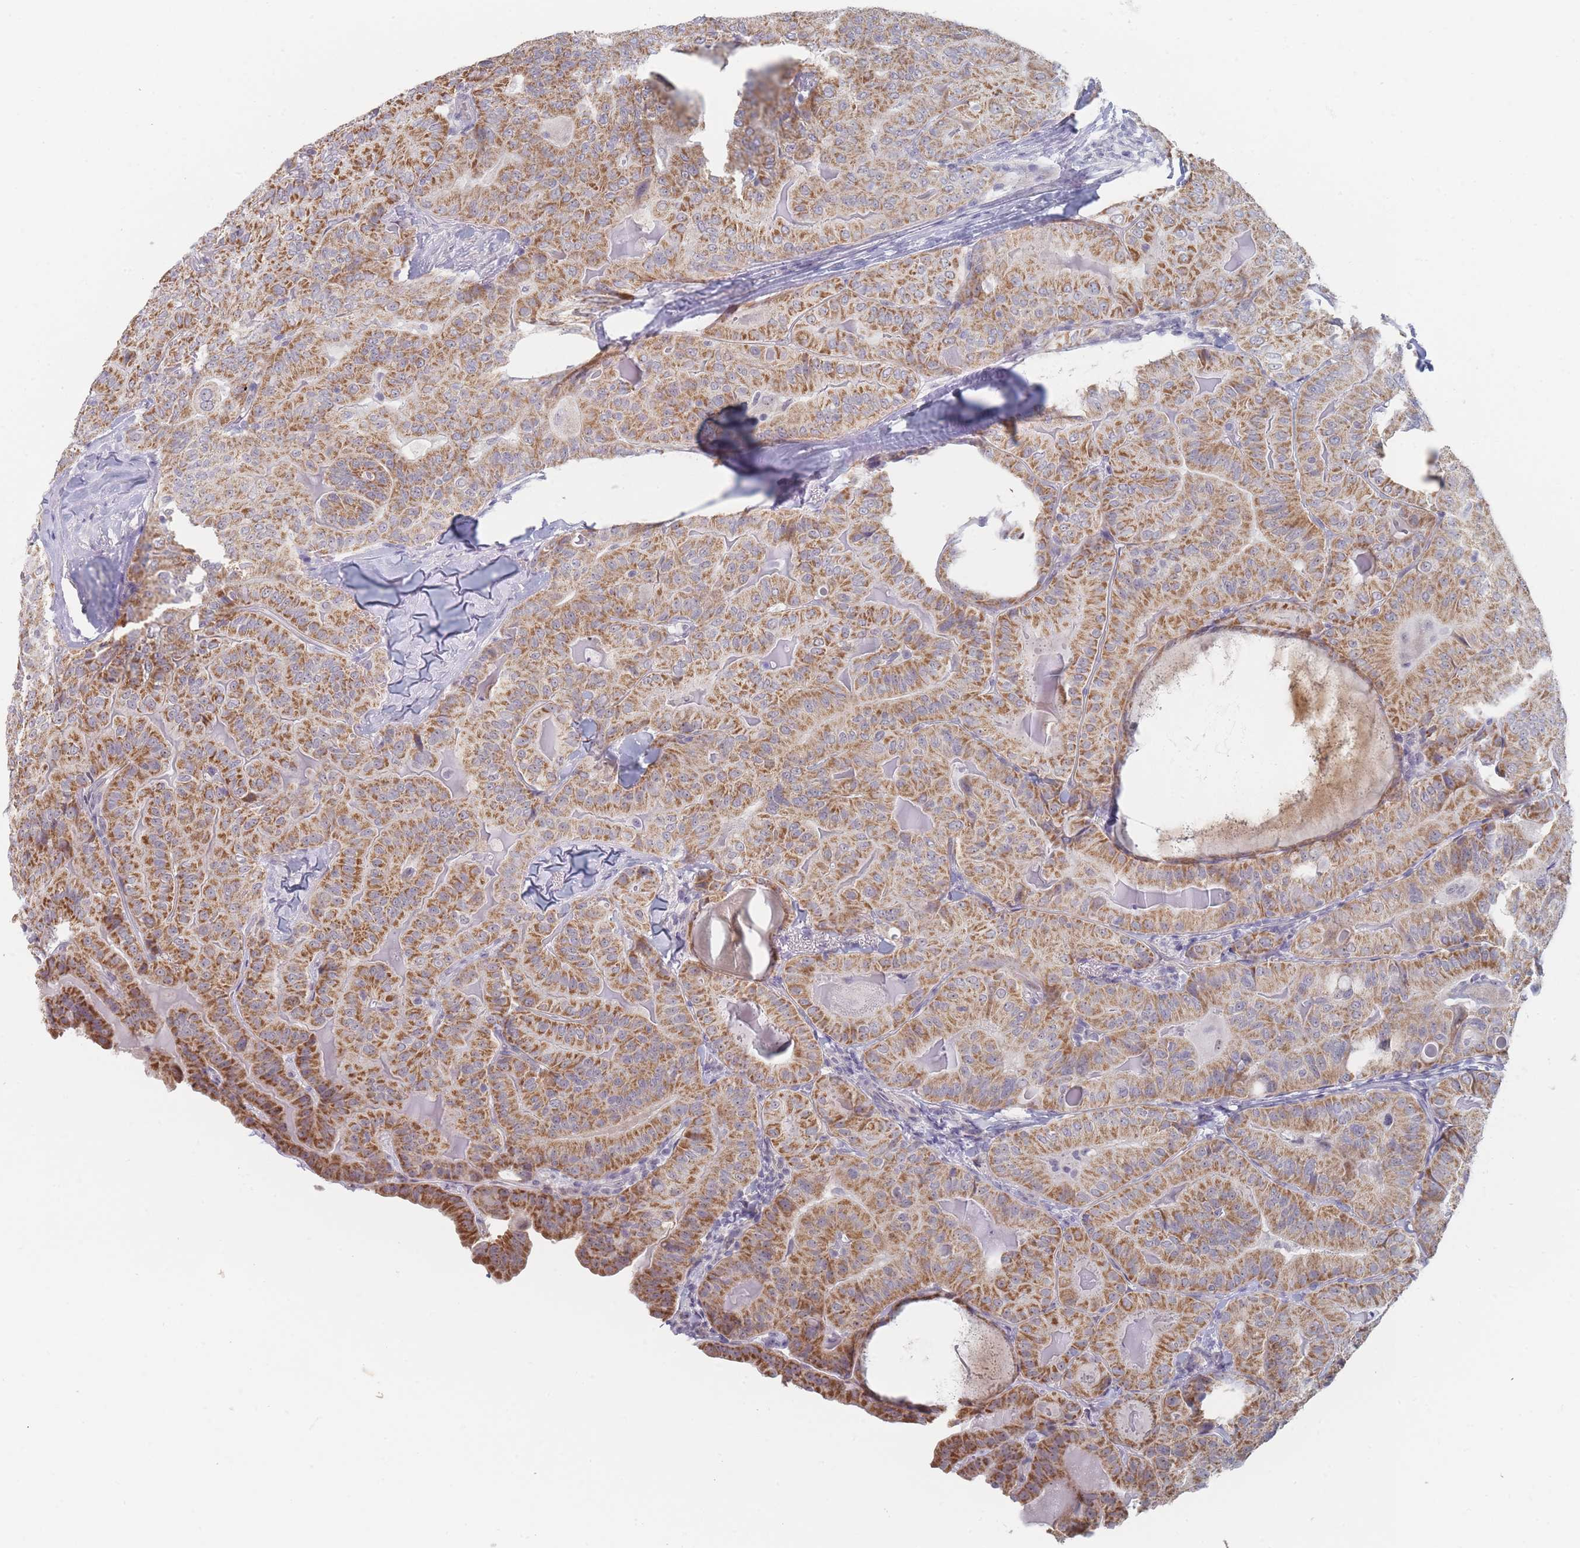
{"staining": {"intensity": "moderate", "quantity": ">75%", "location": "cytoplasmic/membranous"}, "tissue": "thyroid cancer", "cell_type": "Tumor cells", "image_type": "cancer", "snomed": [{"axis": "morphology", "description": "Papillary adenocarcinoma, NOS"}, {"axis": "topography", "description": "Thyroid gland"}], "caption": "Immunohistochemistry (IHC) photomicrograph of neoplastic tissue: thyroid cancer (papillary adenocarcinoma) stained using immunohistochemistry (IHC) demonstrates medium levels of moderate protein expression localized specifically in the cytoplasmic/membranous of tumor cells, appearing as a cytoplasmic/membranous brown color.", "gene": "RNF8", "patient": {"sex": "female", "age": 68}}